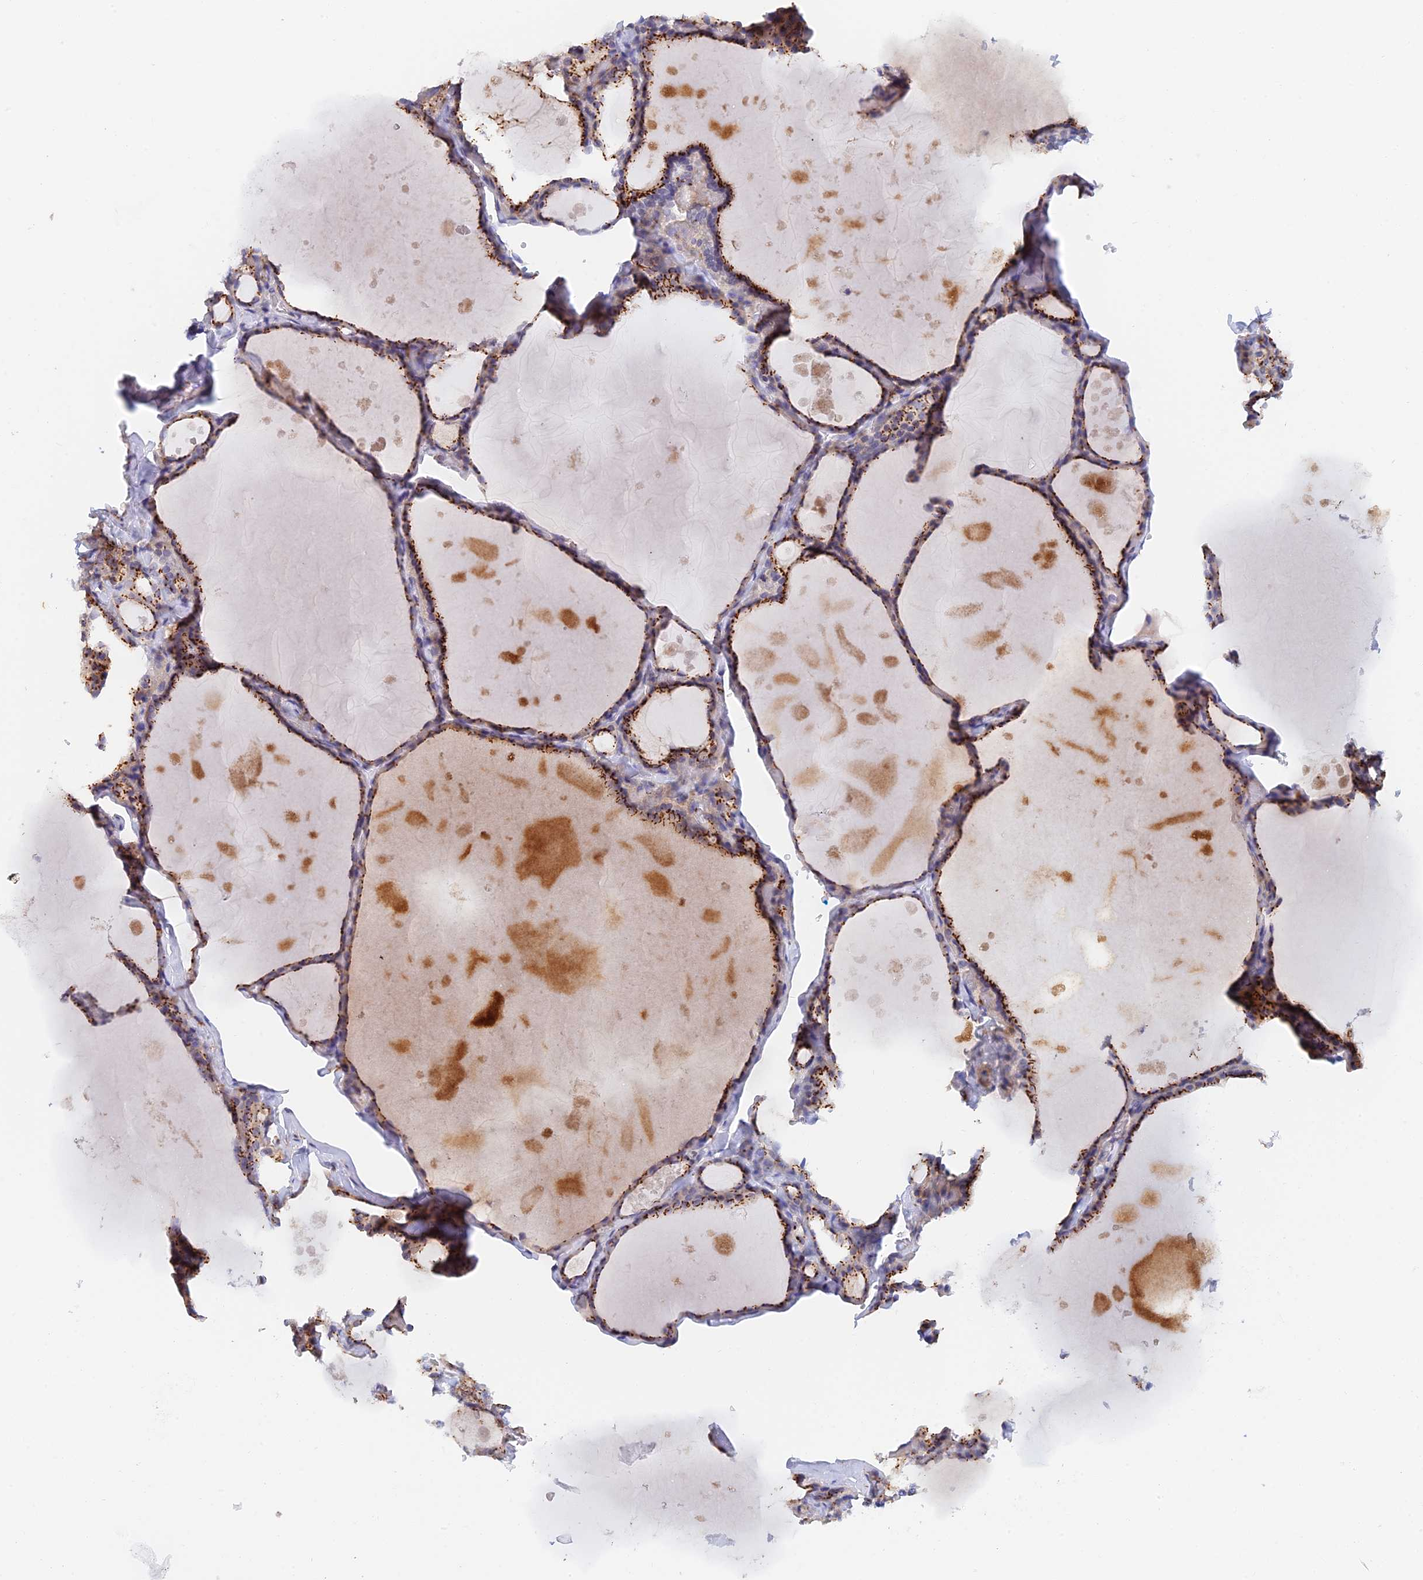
{"staining": {"intensity": "strong", "quantity": "25%-75%", "location": "cytoplasmic/membranous"}, "tissue": "thyroid gland", "cell_type": "Glandular cells", "image_type": "normal", "snomed": [{"axis": "morphology", "description": "Normal tissue, NOS"}, {"axis": "topography", "description": "Thyroid gland"}], "caption": "DAB immunohistochemical staining of unremarkable human thyroid gland reveals strong cytoplasmic/membranous protein staining in approximately 25%-75% of glandular cells. (IHC, brightfield microscopy, high magnification).", "gene": "SLC24A3", "patient": {"sex": "male", "age": 56}}